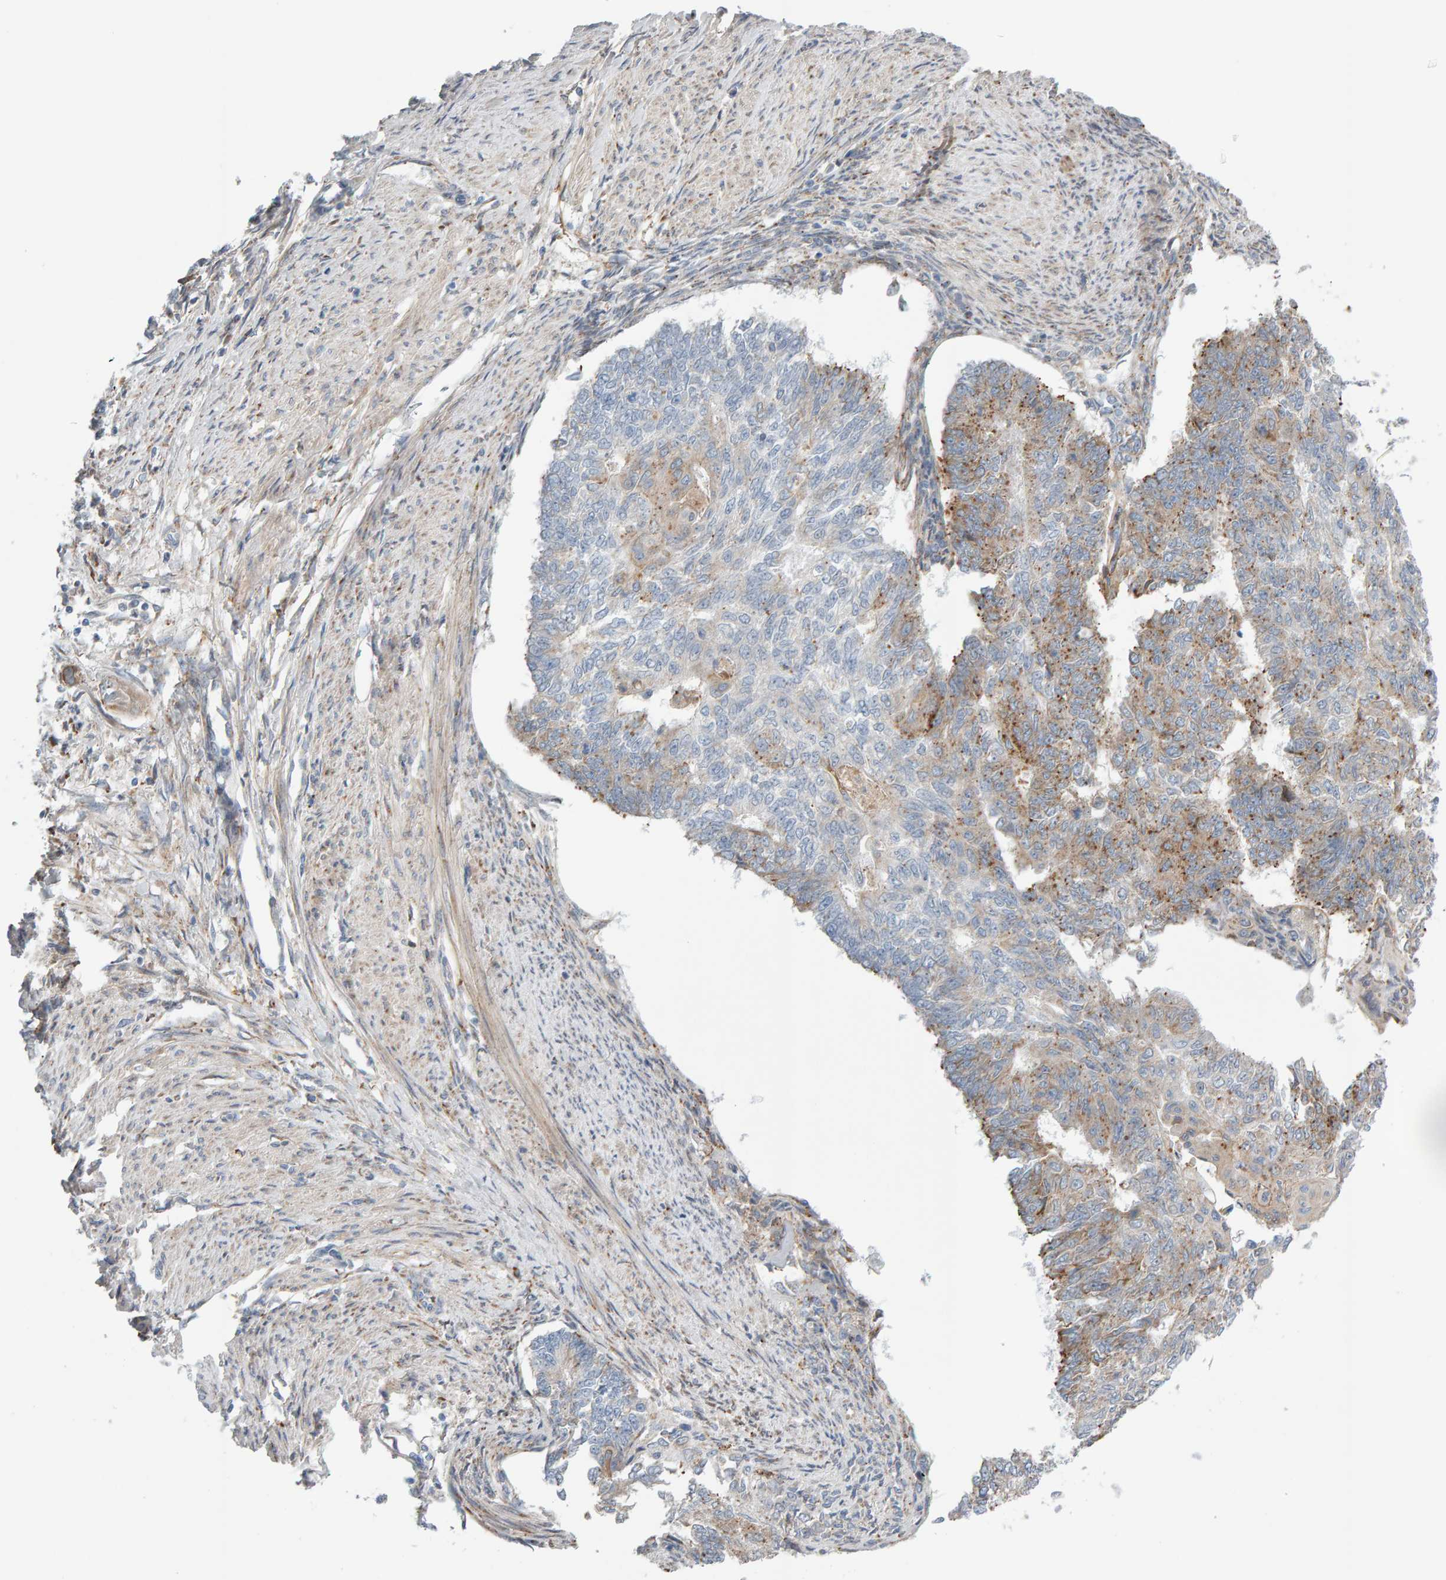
{"staining": {"intensity": "moderate", "quantity": "25%-75%", "location": "cytoplasmic/membranous"}, "tissue": "endometrial cancer", "cell_type": "Tumor cells", "image_type": "cancer", "snomed": [{"axis": "morphology", "description": "Adenocarcinoma, NOS"}, {"axis": "topography", "description": "Endometrium"}], "caption": "High-magnification brightfield microscopy of endometrial cancer stained with DAB (3,3'-diaminobenzidine) (brown) and counterstained with hematoxylin (blue). tumor cells exhibit moderate cytoplasmic/membranous staining is identified in about25%-75% of cells.", "gene": "ENGASE", "patient": {"sex": "female", "age": 32}}